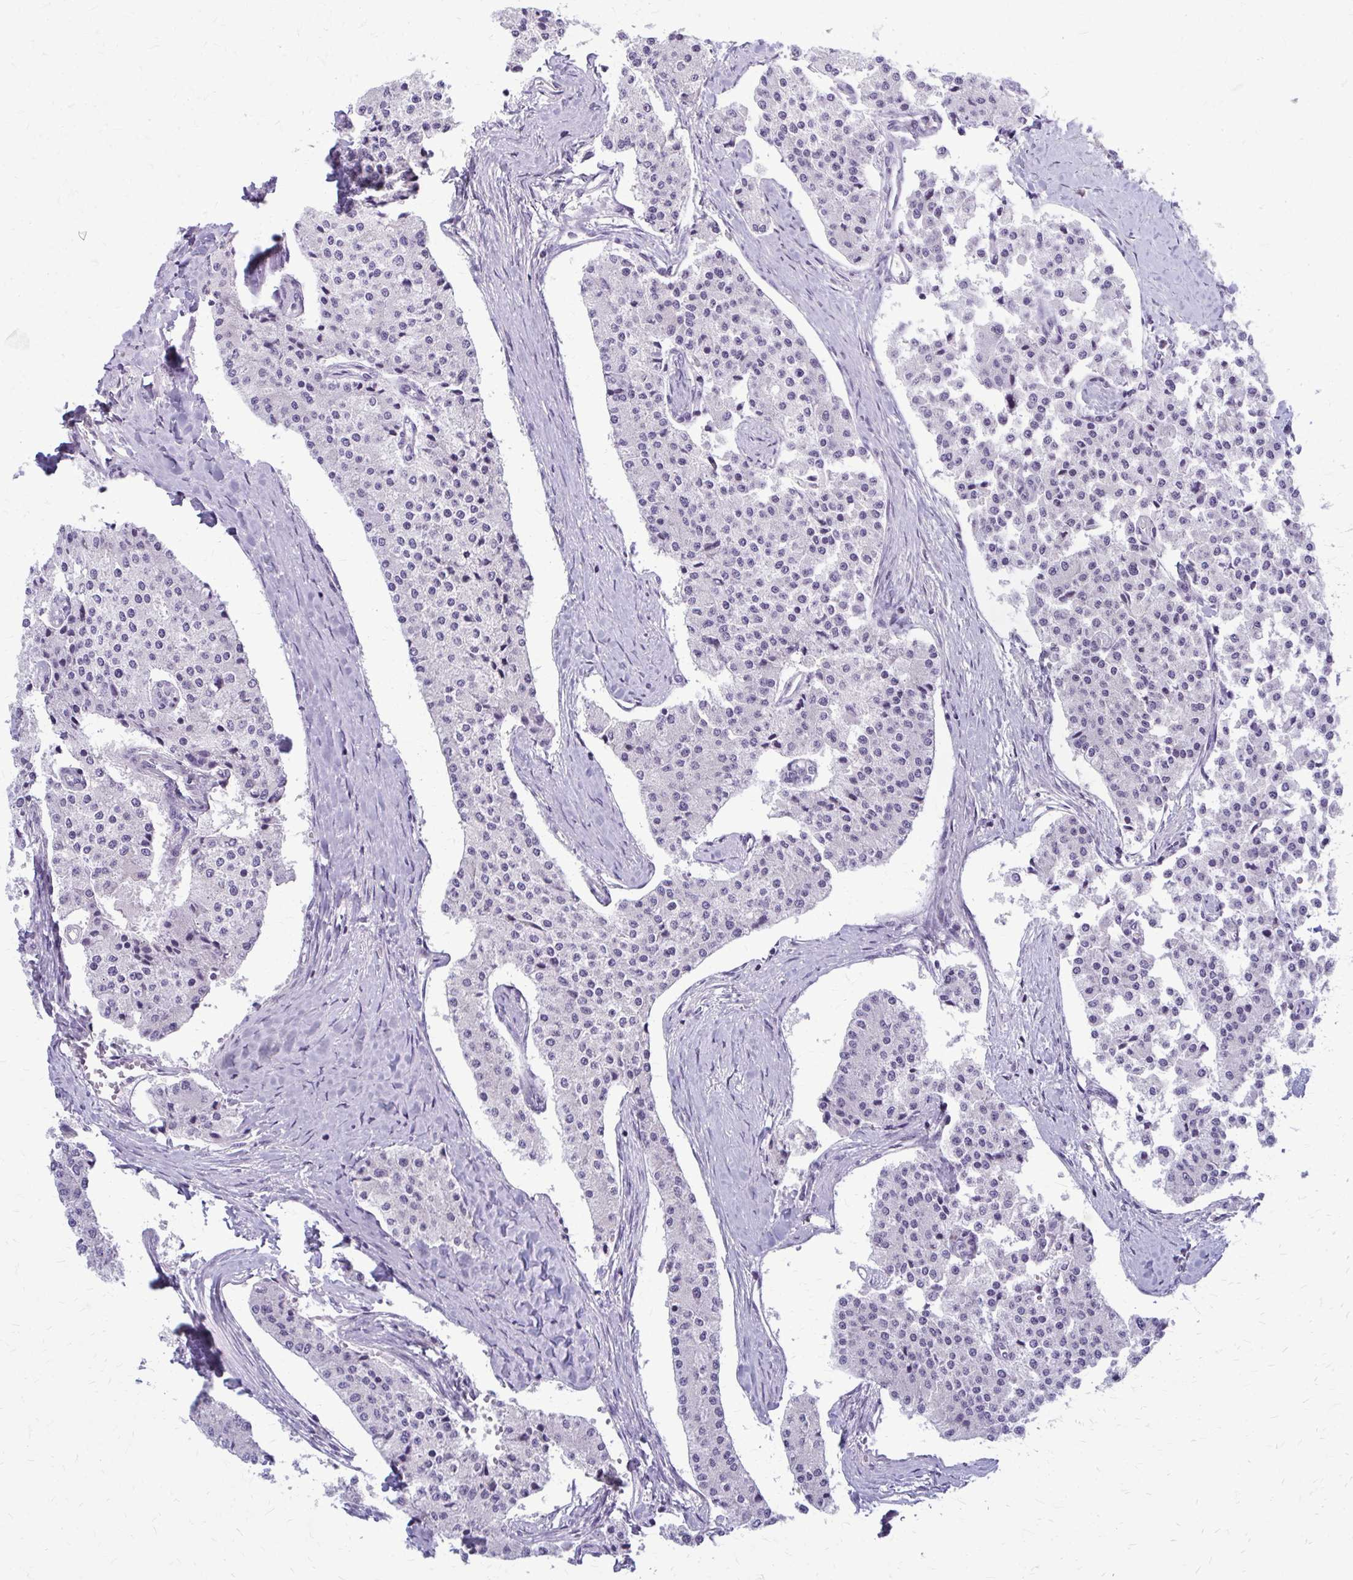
{"staining": {"intensity": "negative", "quantity": "none", "location": "none"}, "tissue": "carcinoid", "cell_type": "Tumor cells", "image_type": "cancer", "snomed": [{"axis": "morphology", "description": "Carcinoid, malignant, NOS"}, {"axis": "topography", "description": "Colon"}], "caption": "IHC micrograph of human carcinoid (malignant) stained for a protein (brown), which demonstrates no positivity in tumor cells. (DAB immunohistochemistry (IHC) with hematoxylin counter stain).", "gene": "MCRIP2", "patient": {"sex": "female", "age": 52}}